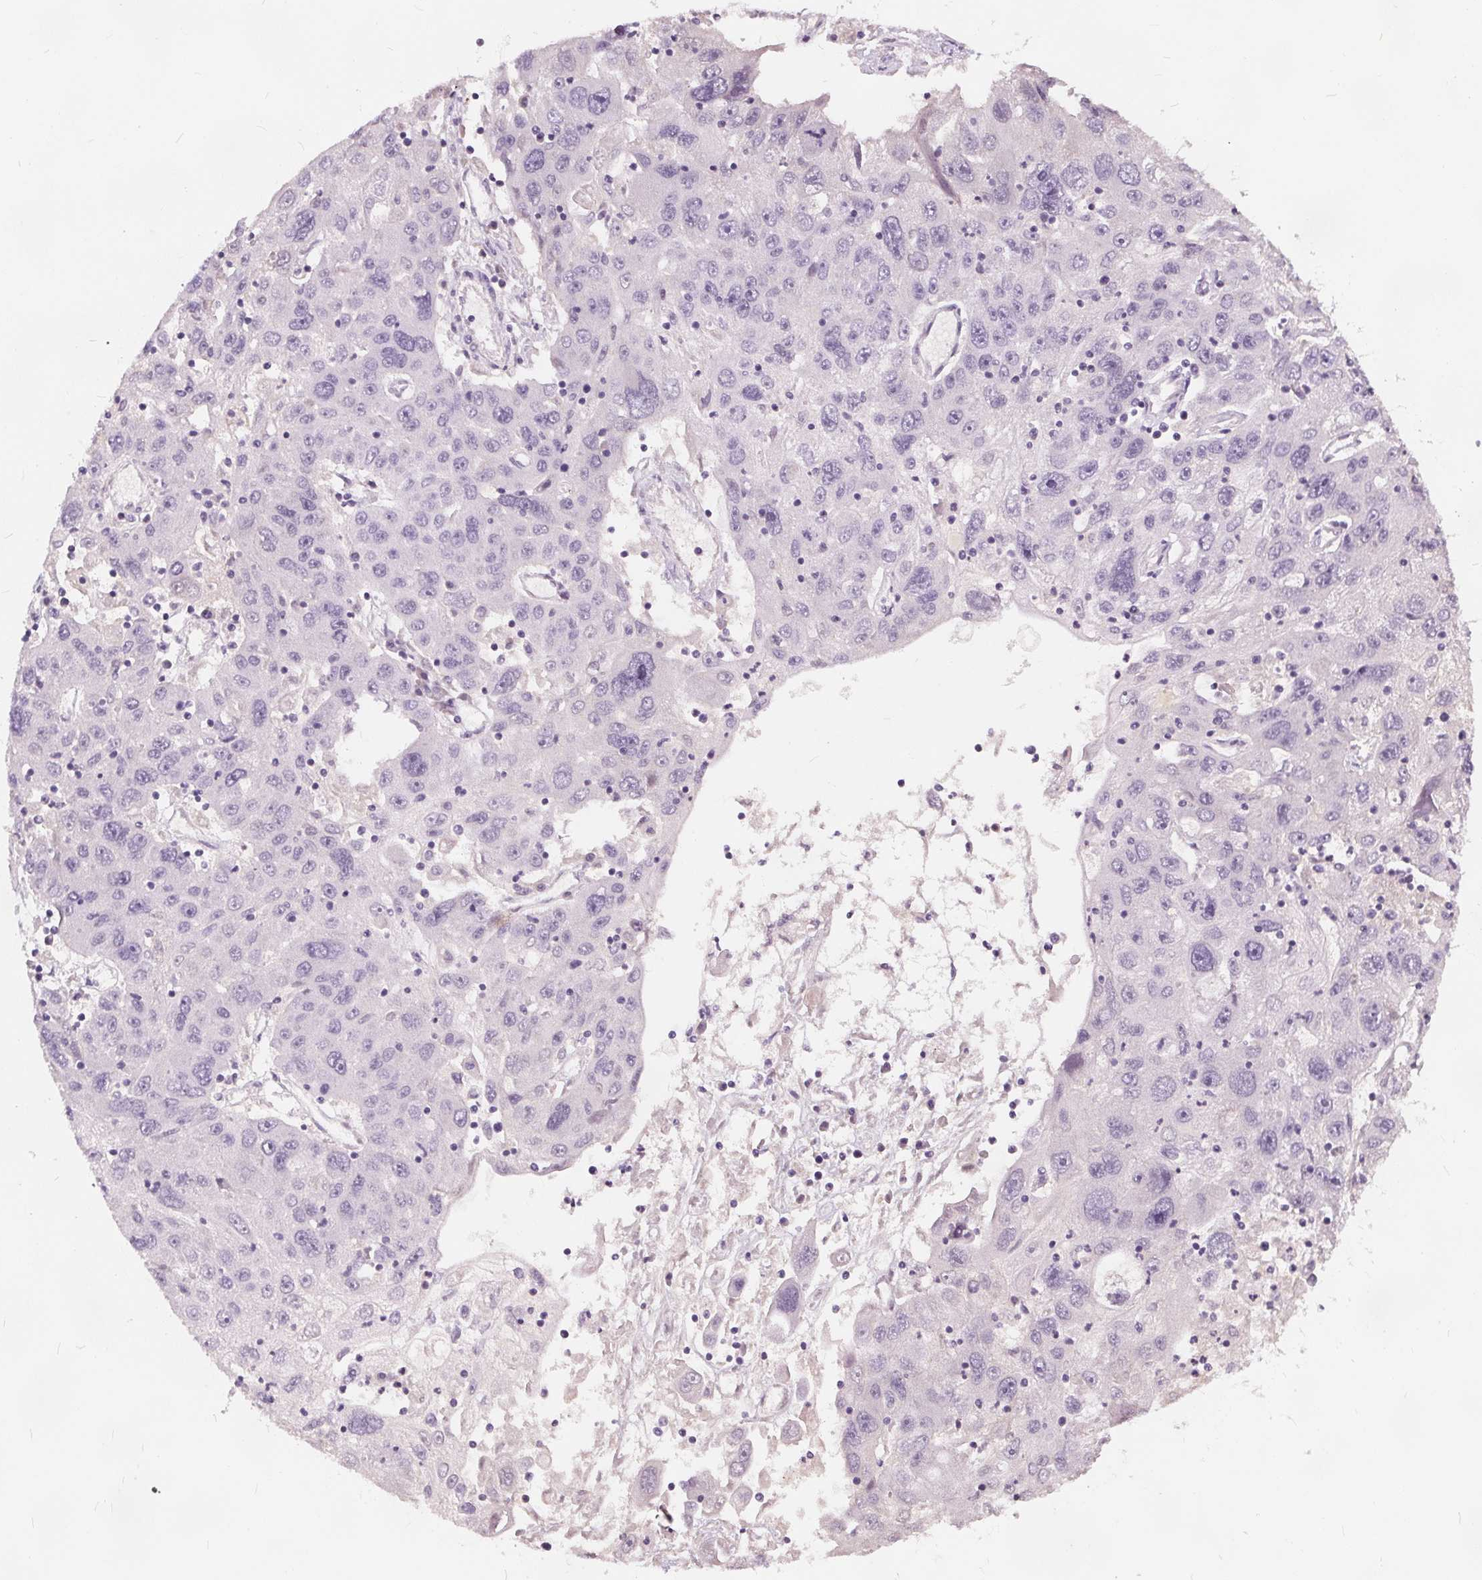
{"staining": {"intensity": "negative", "quantity": "none", "location": "none"}, "tissue": "stomach cancer", "cell_type": "Tumor cells", "image_type": "cancer", "snomed": [{"axis": "morphology", "description": "Adenocarcinoma, NOS"}, {"axis": "topography", "description": "Stomach"}], "caption": "DAB immunohistochemical staining of adenocarcinoma (stomach) displays no significant staining in tumor cells.", "gene": "PLA2G2E", "patient": {"sex": "male", "age": 56}}